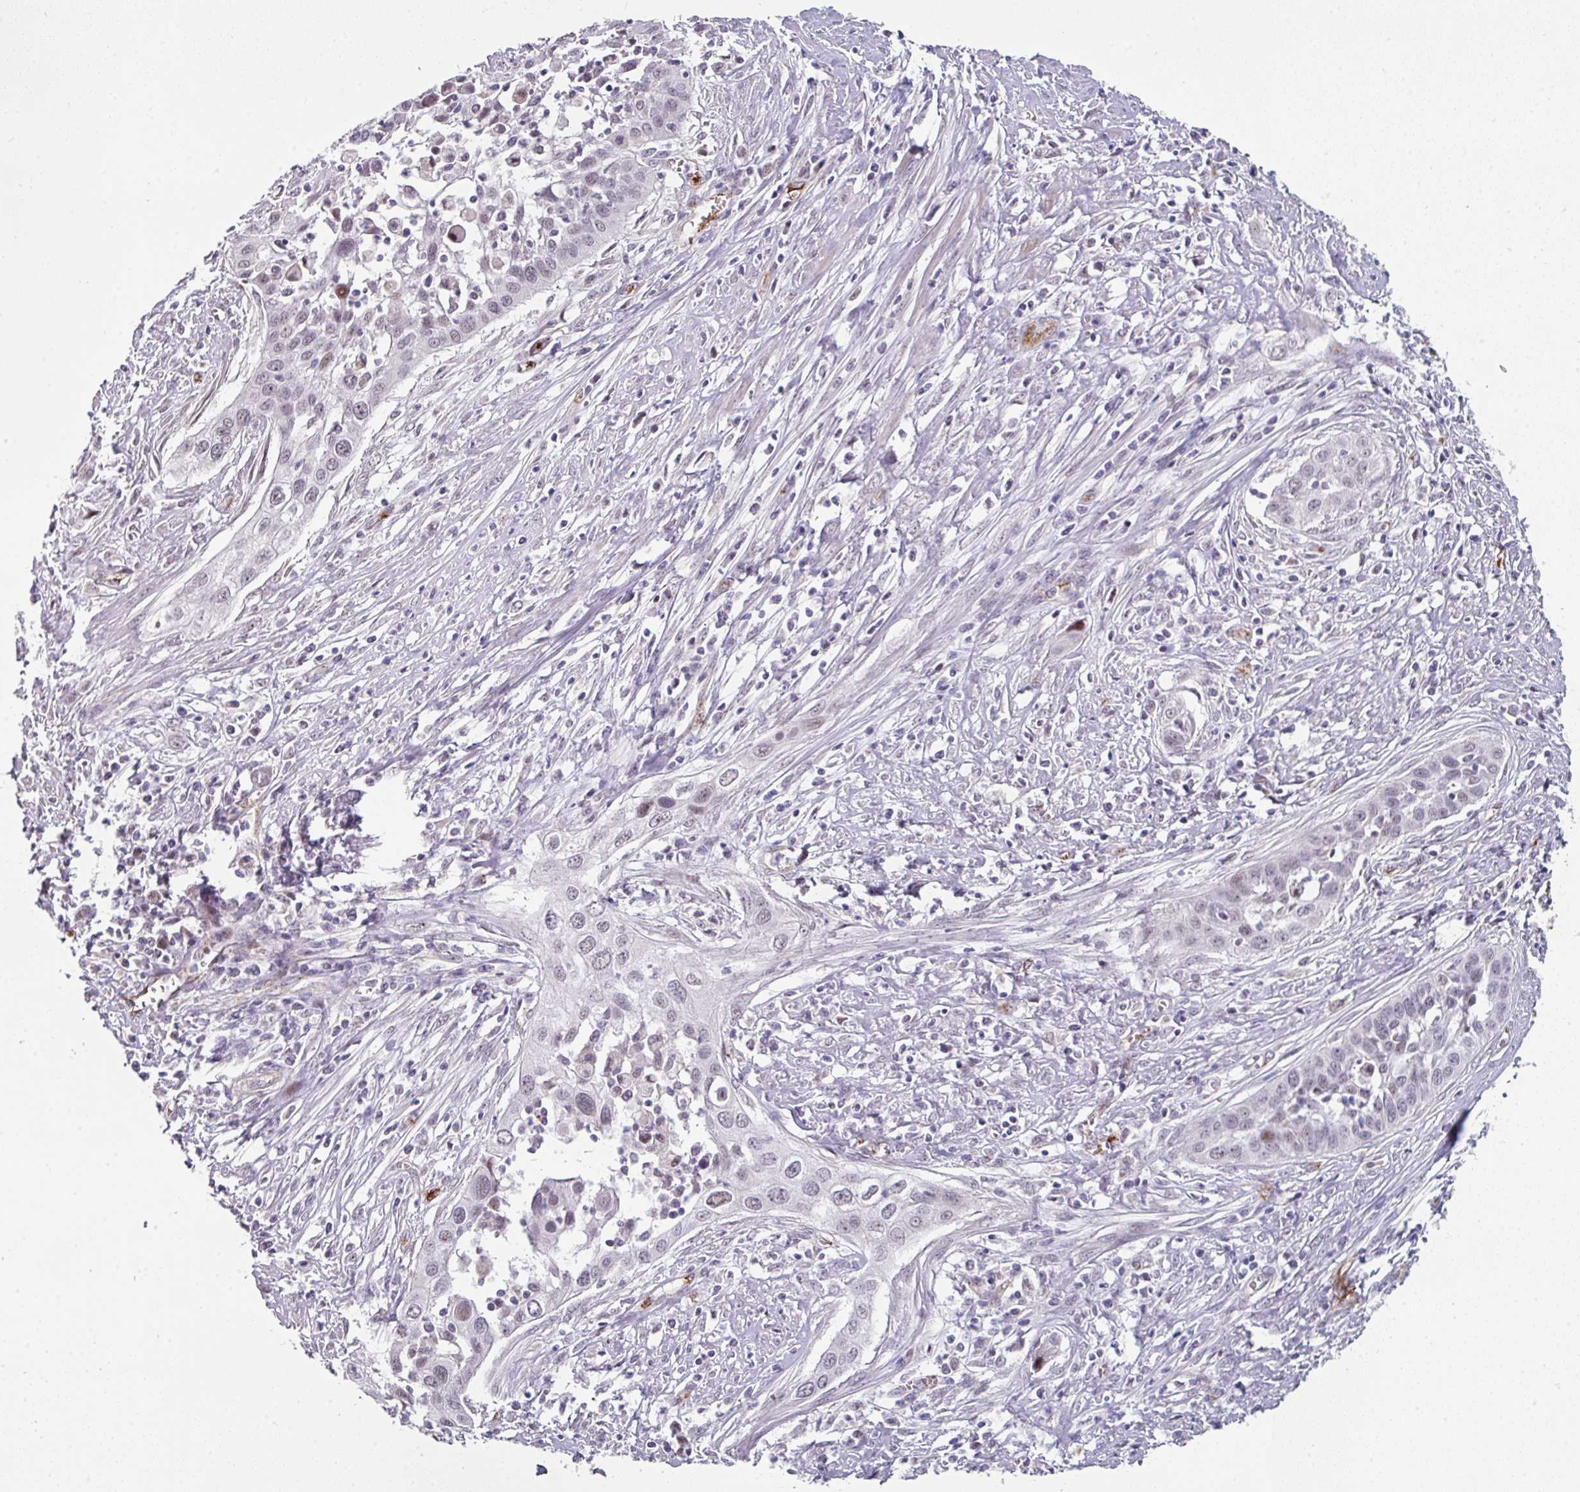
{"staining": {"intensity": "weak", "quantity": "<25%", "location": "nuclear"}, "tissue": "cervical cancer", "cell_type": "Tumor cells", "image_type": "cancer", "snomed": [{"axis": "morphology", "description": "Squamous cell carcinoma, NOS"}, {"axis": "topography", "description": "Cervix"}], "caption": "Tumor cells show no significant protein expression in cervical squamous cell carcinoma.", "gene": "SIDT2", "patient": {"sex": "female", "age": 34}}